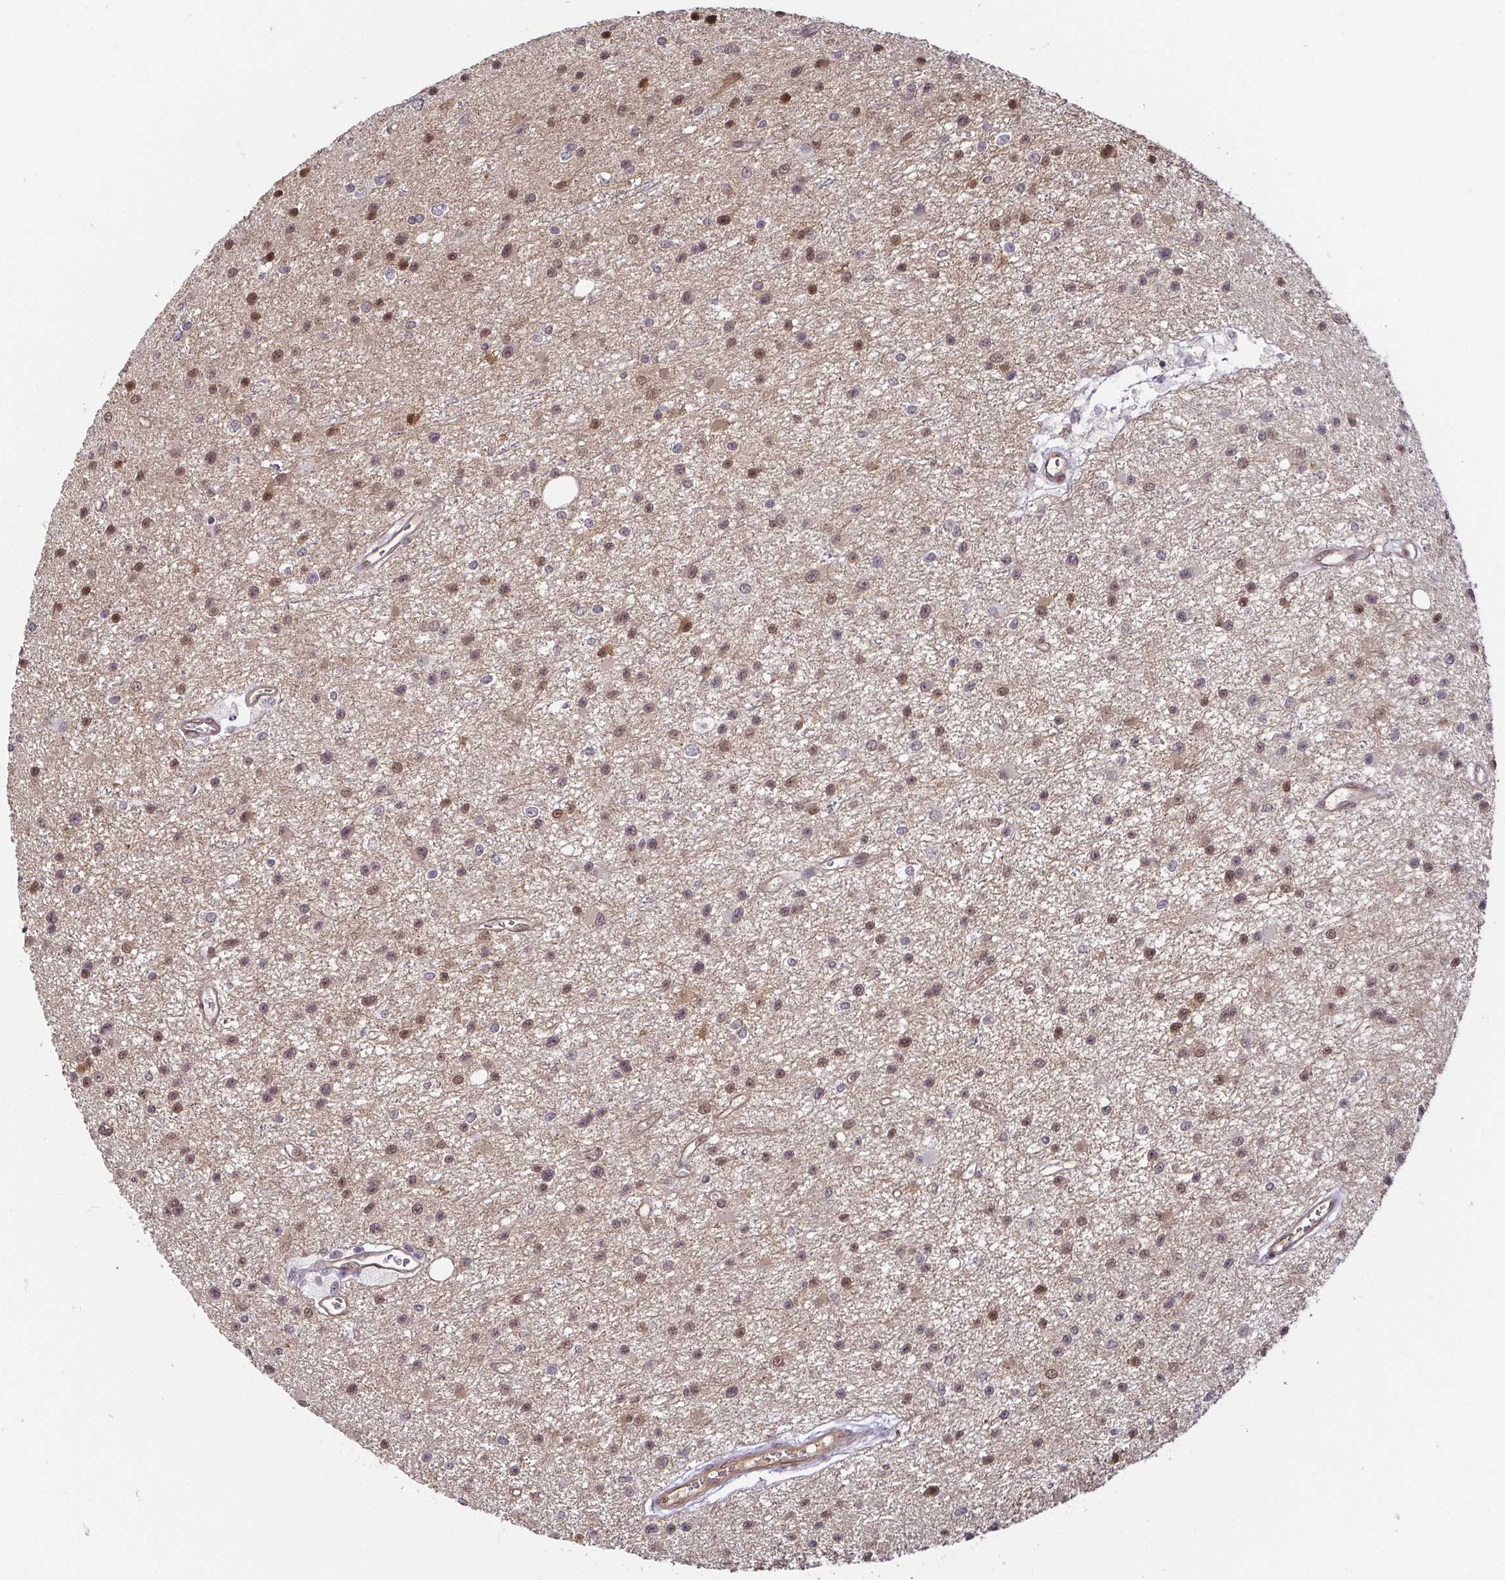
{"staining": {"intensity": "moderate", "quantity": "25%-75%", "location": "cytoplasmic/membranous,nuclear"}, "tissue": "glioma", "cell_type": "Tumor cells", "image_type": "cancer", "snomed": [{"axis": "morphology", "description": "Glioma, malignant, Low grade"}, {"axis": "topography", "description": "Brain"}], "caption": "Protein expression analysis of human malignant low-grade glioma reveals moderate cytoplasmic/membranous and nuclear expression in approximately 25%-75% of tumor cells.", "gene": "HOPX", "patient": {"sex": "male", "age": 43}}